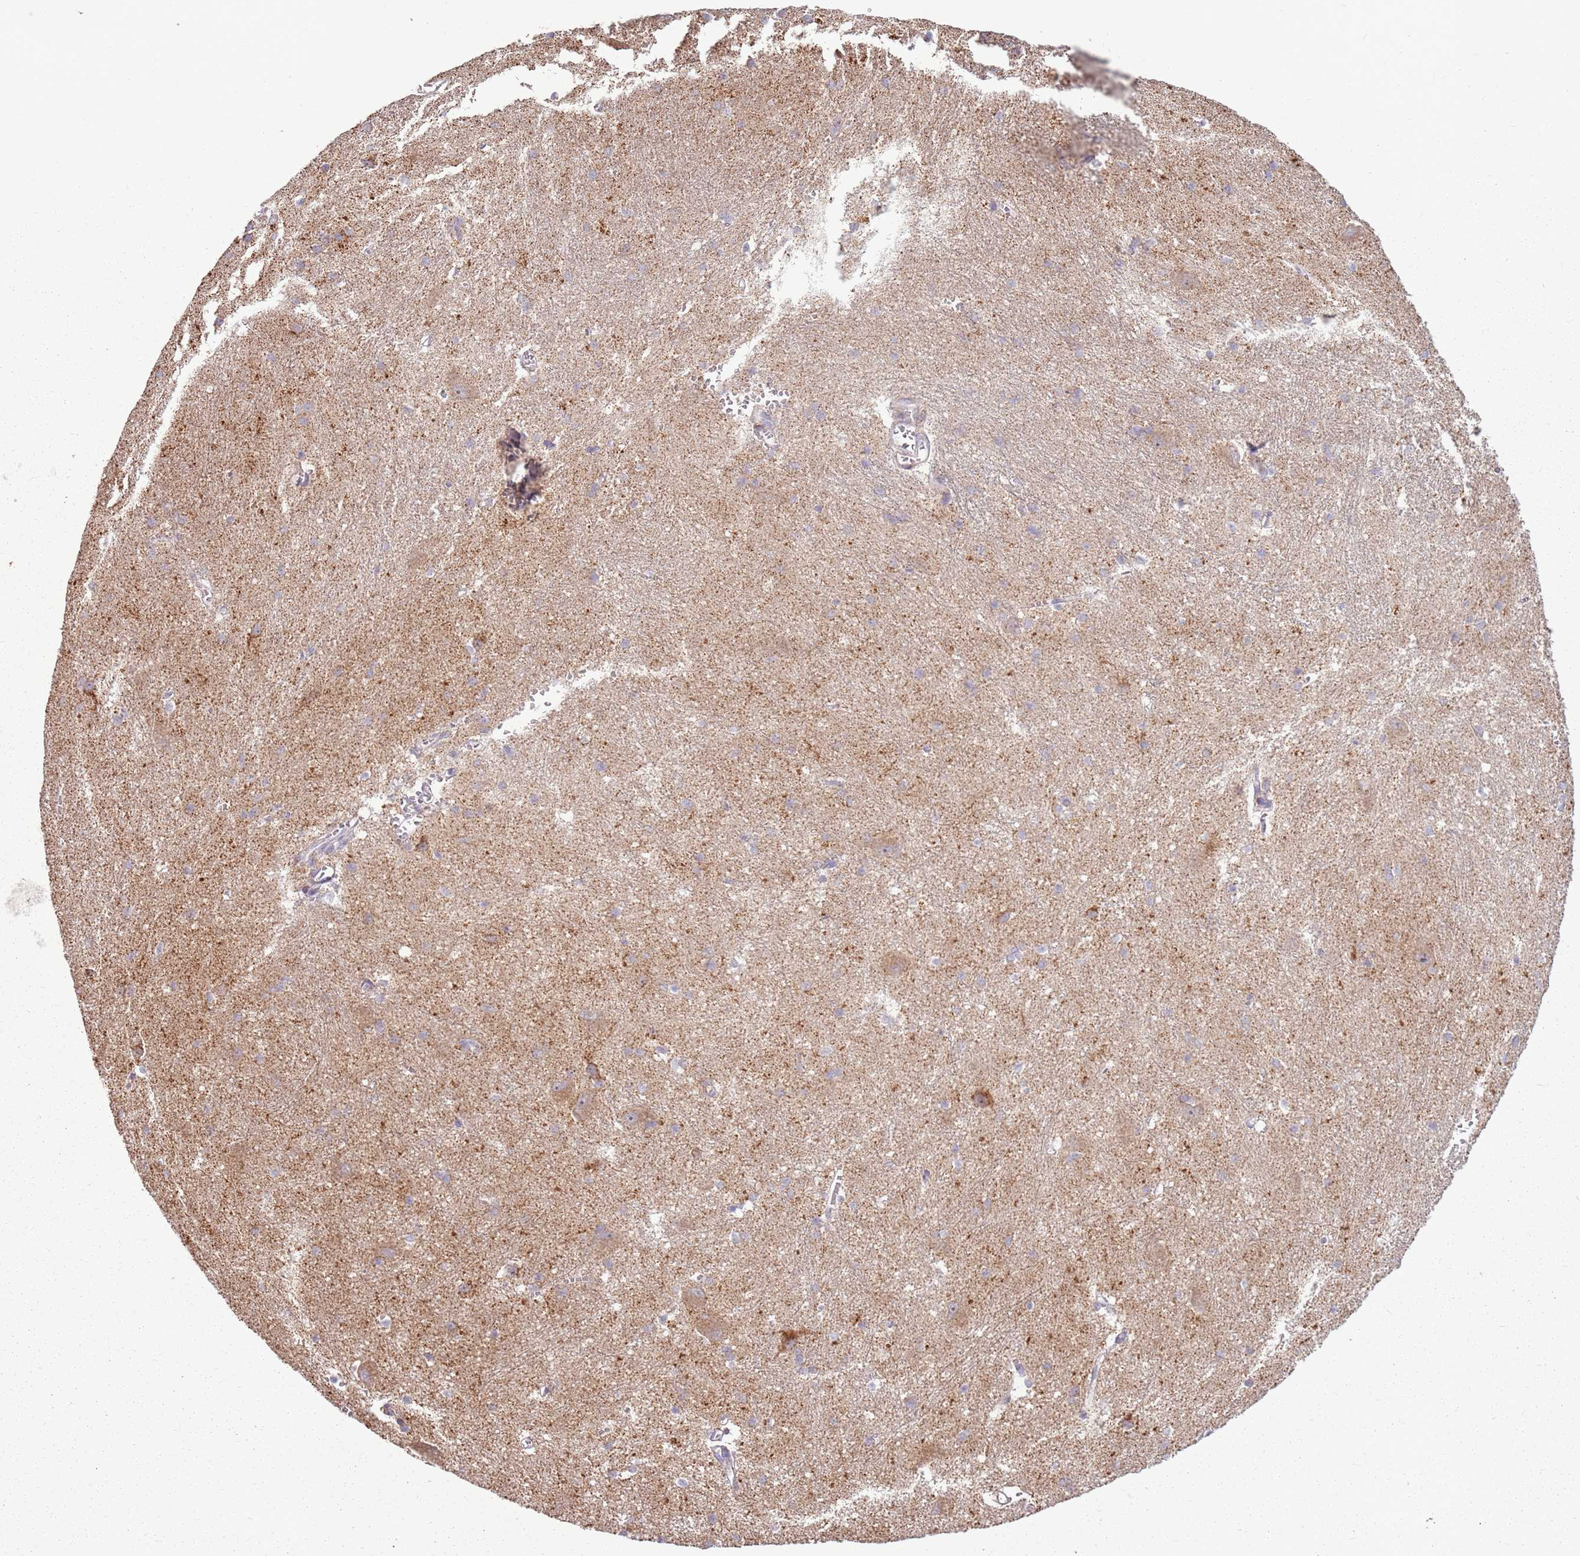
{"staining": {"intensity": "negative", "quantity": "none", "location": "none"}, "tissue": "caudate", "cell_type": "Glial cells", "image_type": "normal", "snomed": [{"axis": "morphology", "description": "Normal tissue, NOS"}, {"axis": "topography", "description": "Lateral ventricle wall"}], "caption": "A photomicrograph of human caudate is negative for staining in glial cells. (DAB immunohistochemistry (IHC), high magnification).", "gene": "ZNF530", "patient": {"sex": "male", "age": 37}}